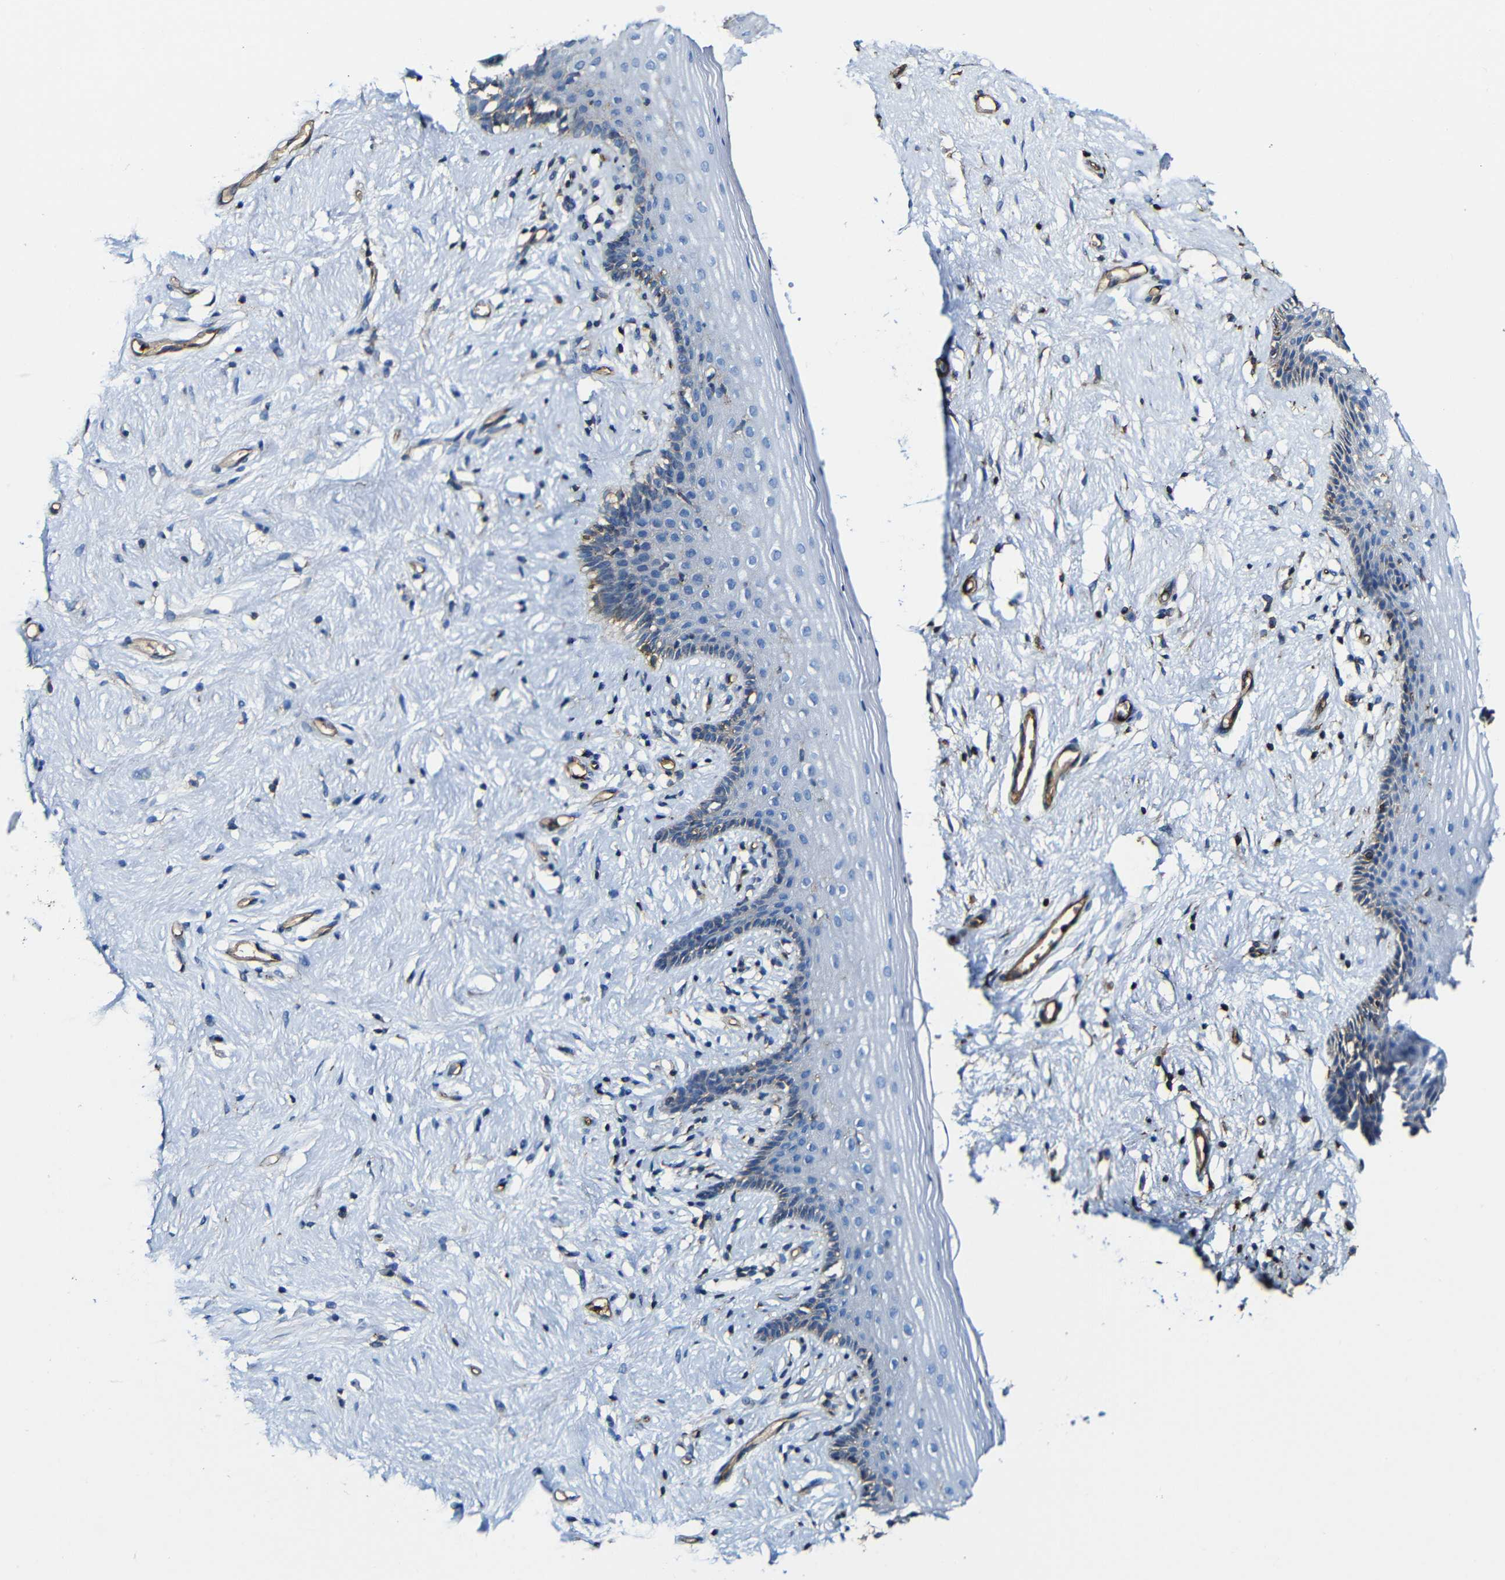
{"staining": {"intensity": "negative", "quantity": "none", "location": "none"}, "tissue": "vagina", "cell_type": "Squamous epithelial cells", "image_type": "normal", "snomed": [{"axis": "morphology", "description": "Normal tissue, NOS"}, {"axis": "topography", "description": "Vagina"}], "caption": "High power microscopy micrograph of an IHC micrograph of benign vagina, revealing no significant positivity in squamous epithelial cells. (DAB immunohistochemistry (IHC), high magnification).", "gene": "MSN", "patient": {"sex": "female", "age": 44}}